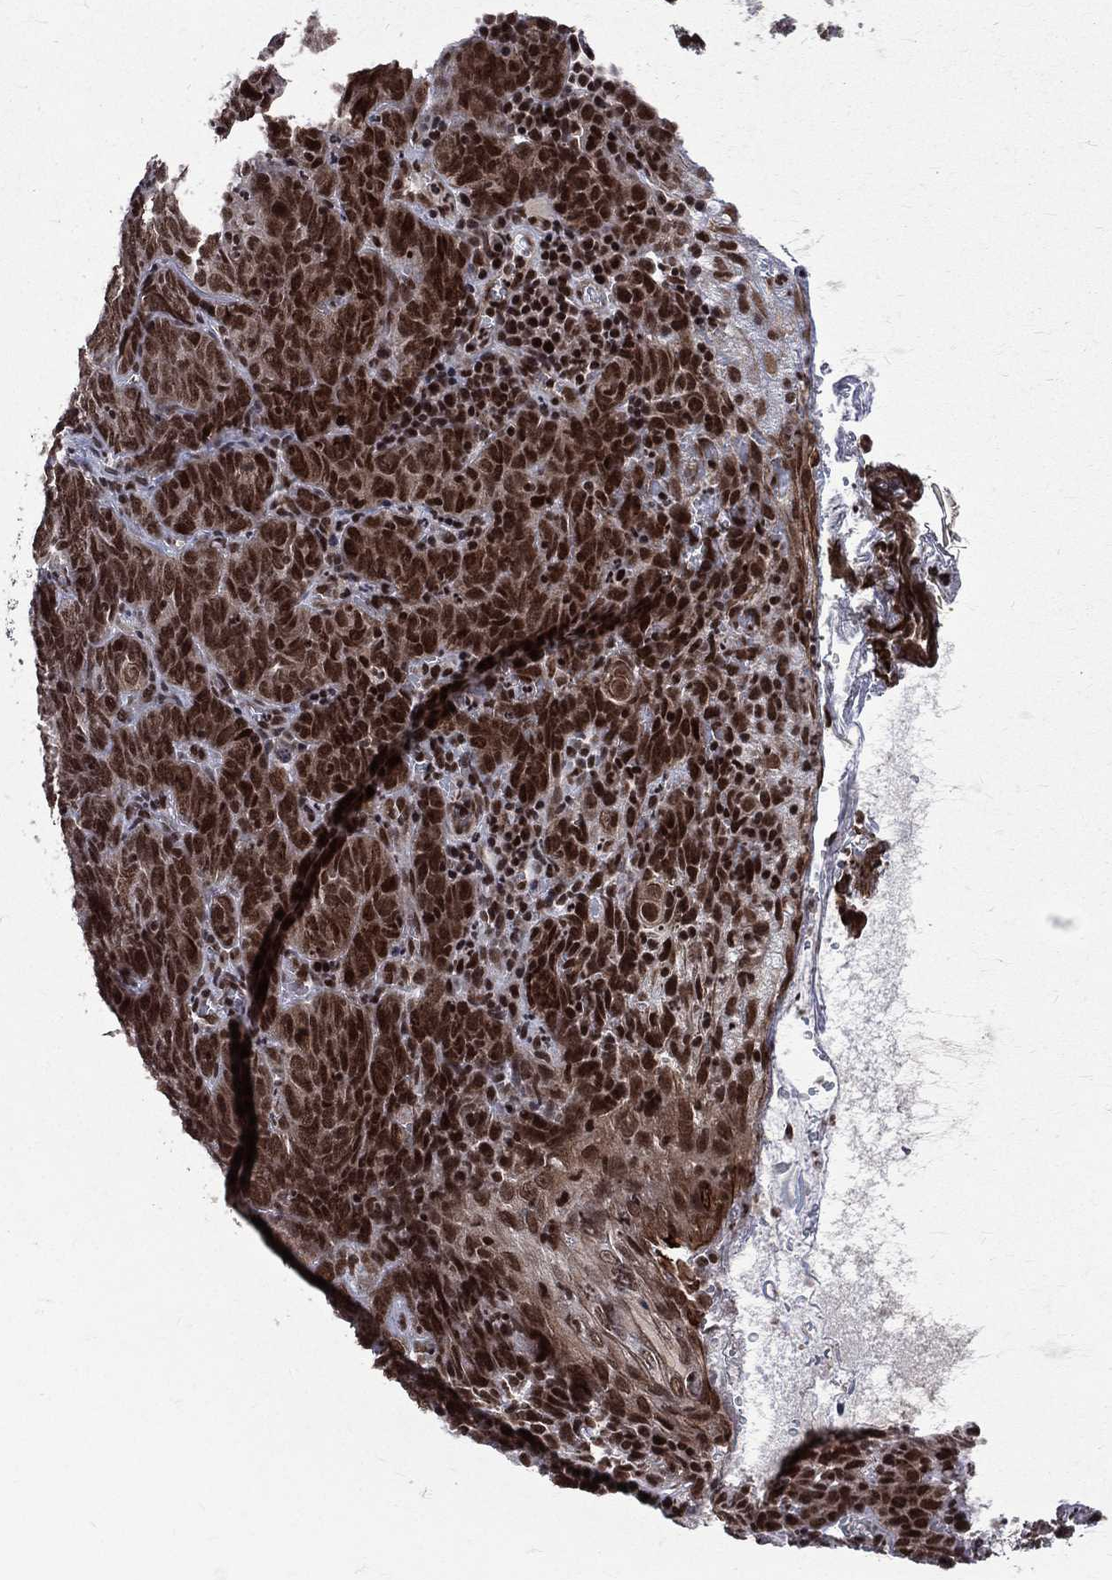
{"staining": {"intensity": "strong", "quantity": ">75%", "location": "nuclear"}, "tissue": "skin cancer", "cell_type": "Tumor cells", "image_type": "cancer", "snomed": [{"axis": "morphology", "description": "Squamous cell carcinoma, NOS"}, {"axis": "topography", "description": "Skin"}, {"axis": "topography", "description": "Anal"}], "caption": "Strong nuclear staining is present in approximately >75% of tumor cells in skin squamous cell carcinoma.", "gene": "SMC3", "patient": {"sex": "female", "age": 51}}